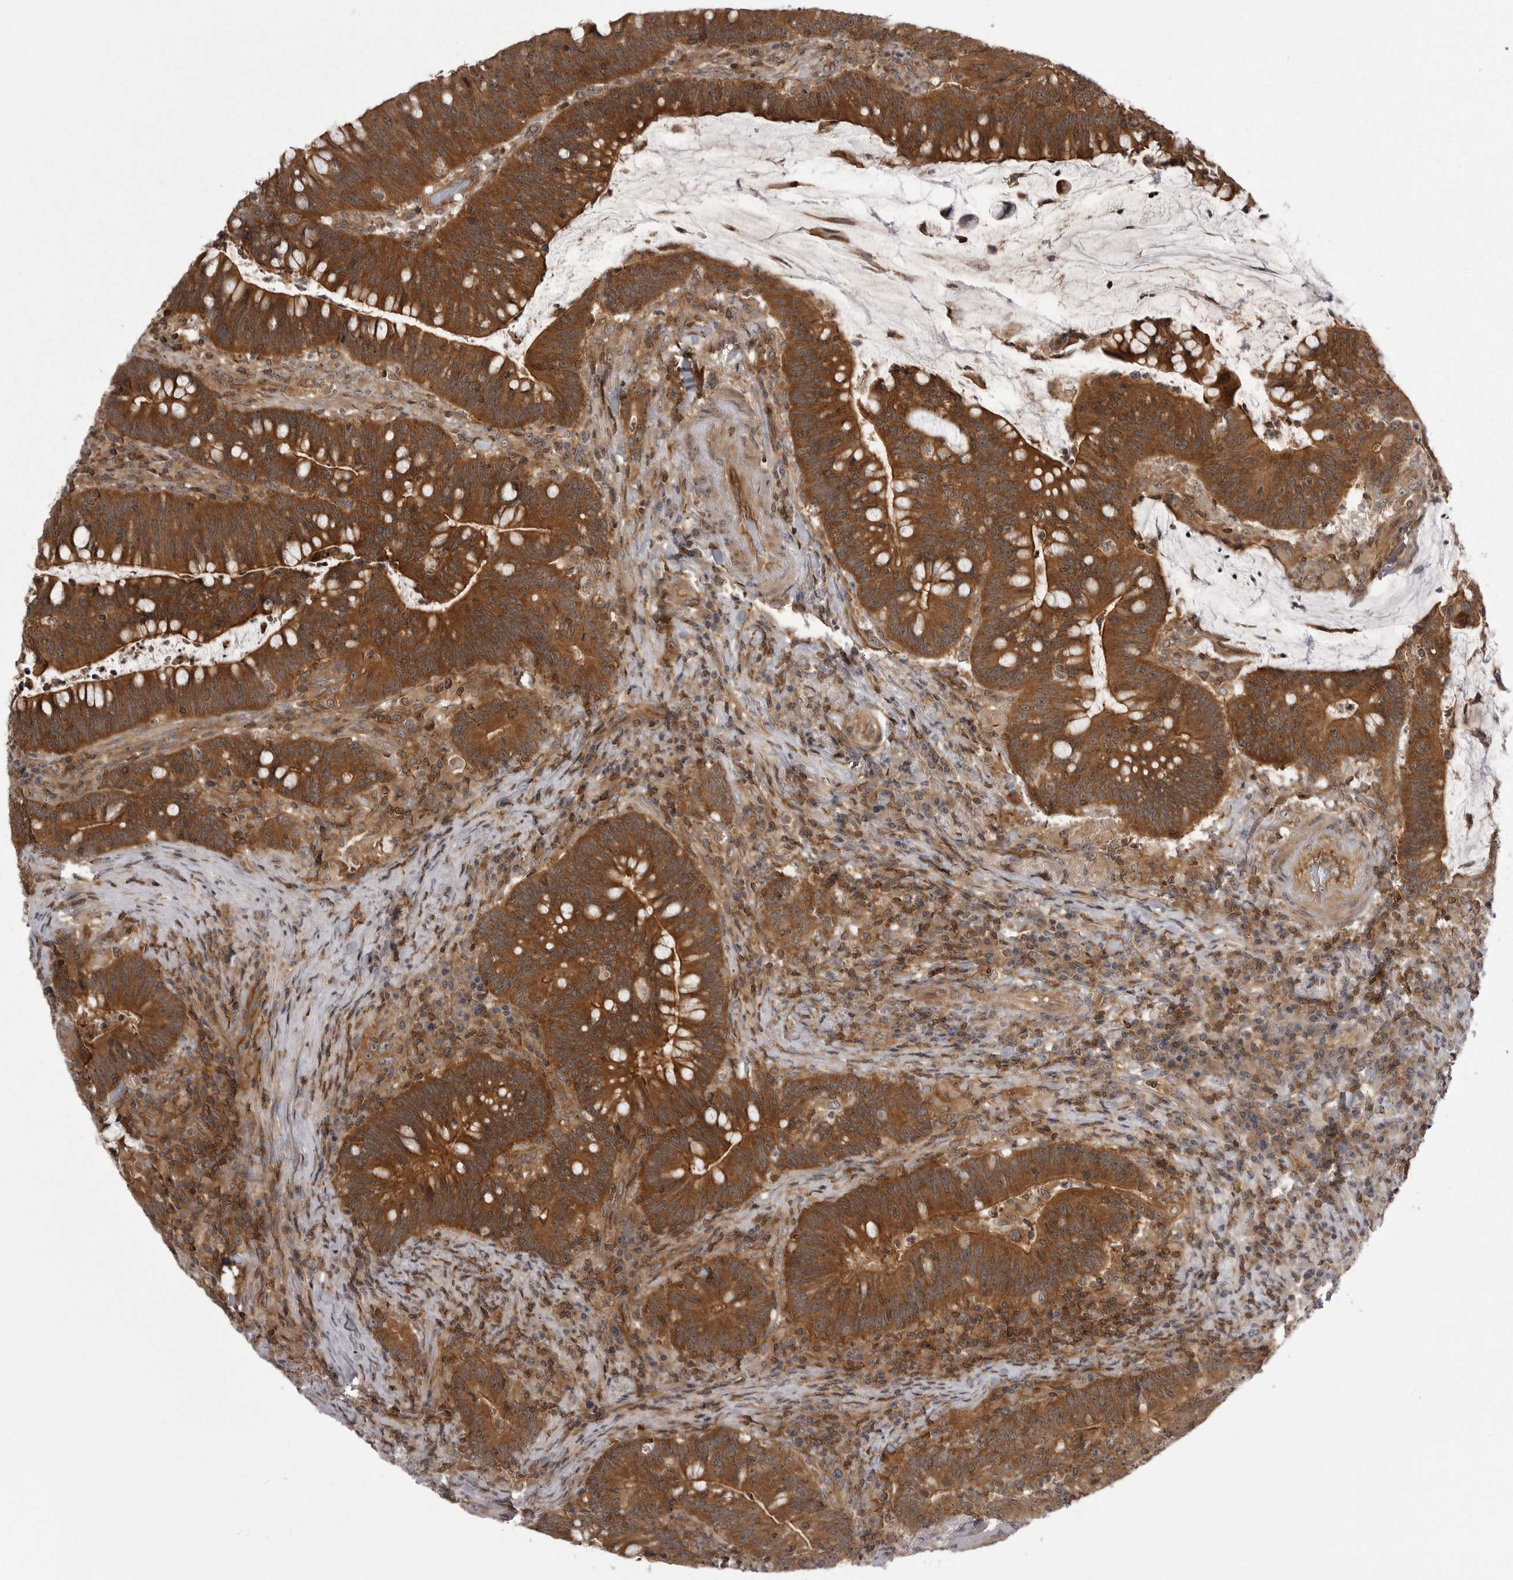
{"staining": {"intensity": "strong", "quantity": ">75%", "location": "cytoplasmic/membranous"}, "tissue": "colorectal cancer", "cell_type": "Tumor cells", "image_type": "cancer", "snomed": [{"axis": "morphology", "description": "Adenocarcinoma, NOS"}, {"axis": "topography", "description": "Colon"}], "caption": "A photomicrograph of adenocarcinoma (colorectal) stained for a protein exhibits strong cytoplasmic/membranous brown staining in tumor cells.", "gene": "STK24", "patient": {"sex": "female", "age": 66}}